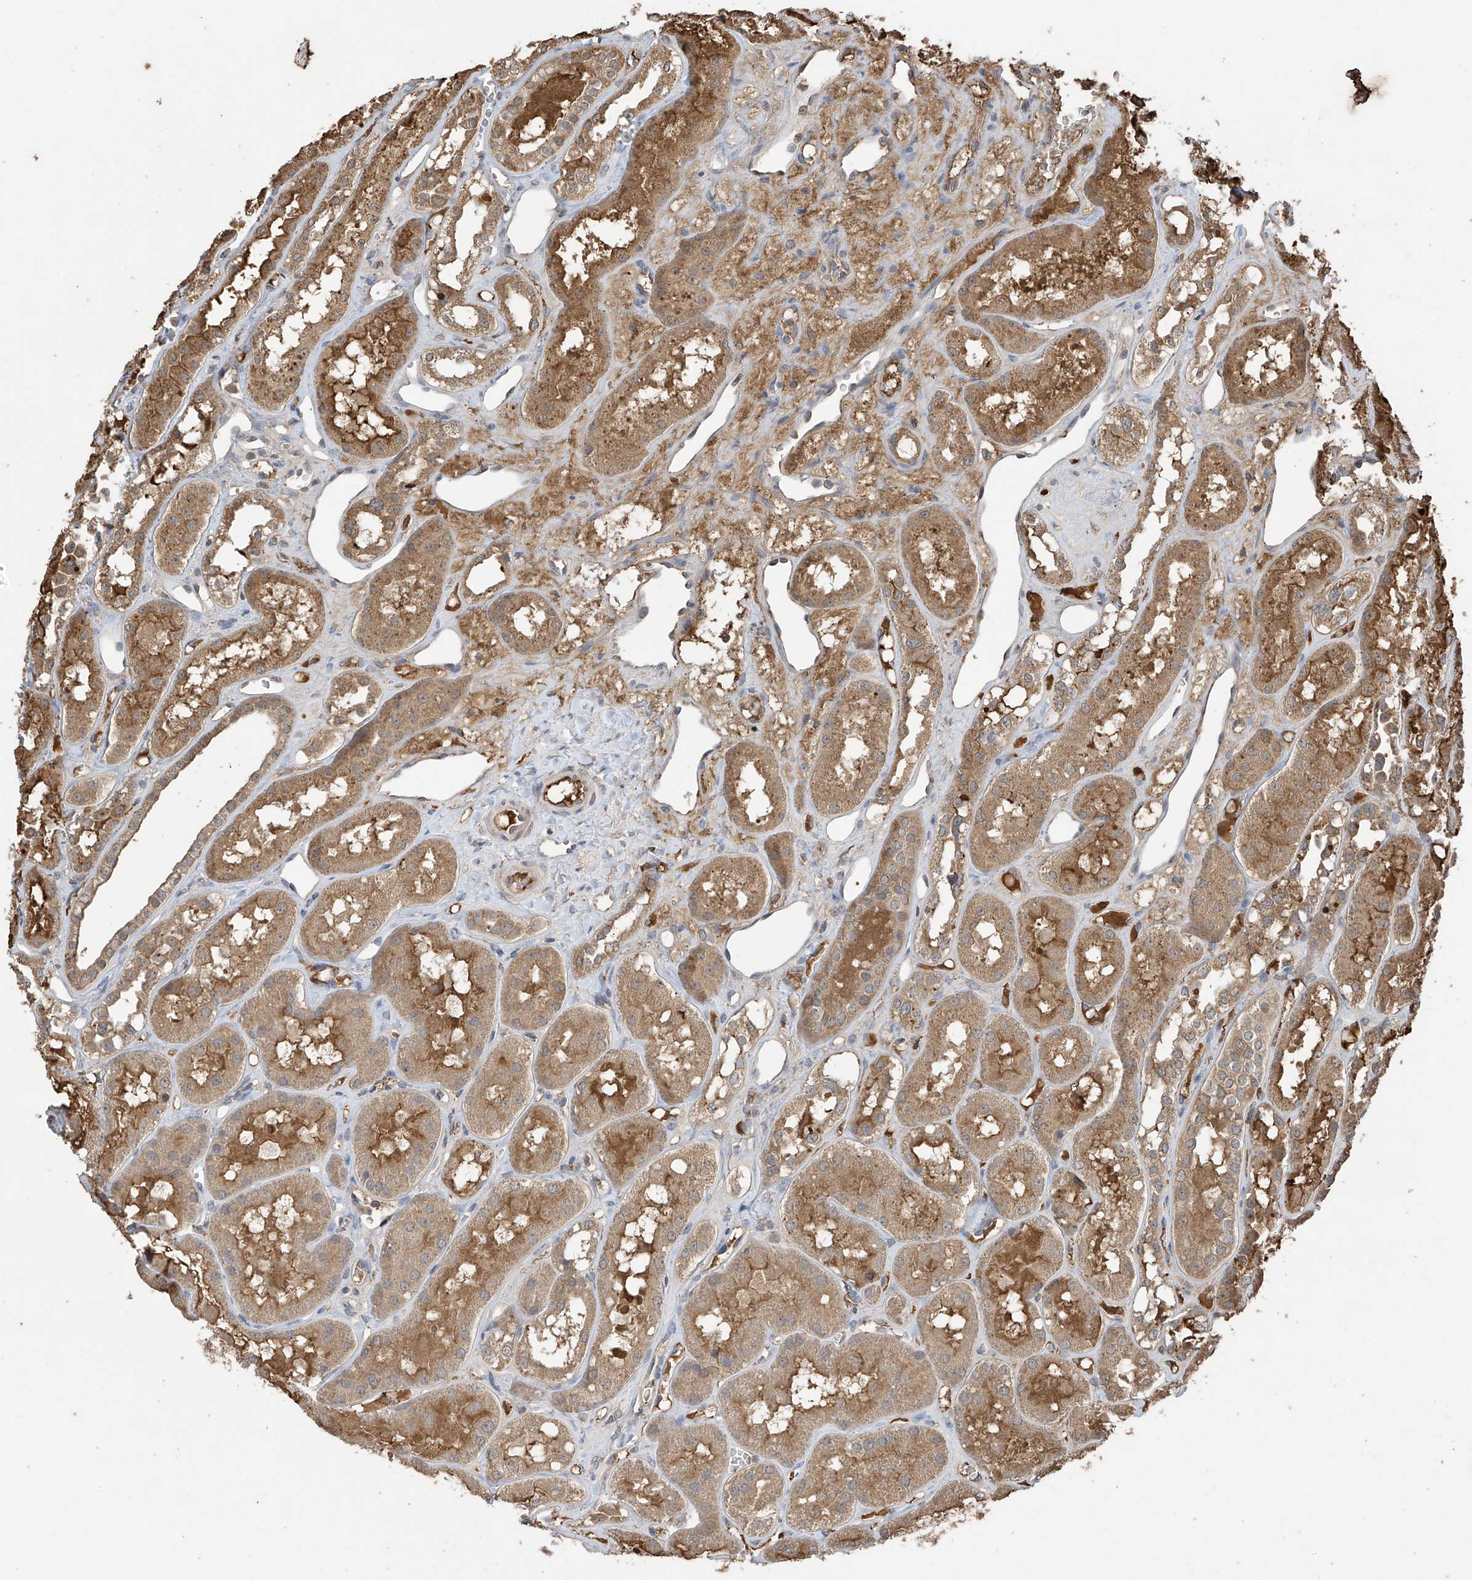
{"staining": {"intensity": "moderate", "quantity": "<25%", "location": "cytoplasmic/membranous"}, "tissue": "kidney", "cell_type": "Cells in glomeruli", "image_type": "normal", "snomed": [{"axis": "morphology", "description": "Normal tissue, NOS"}, {"axis": "topography", "description": "Kidney"}], "caption": "Moderate cytoplasmic/membranous protein staining is present in about <25% of cells in glomeruli in kidney.", "gene": "PNPT1", "patient": {"sex": "male", "age": 16}}